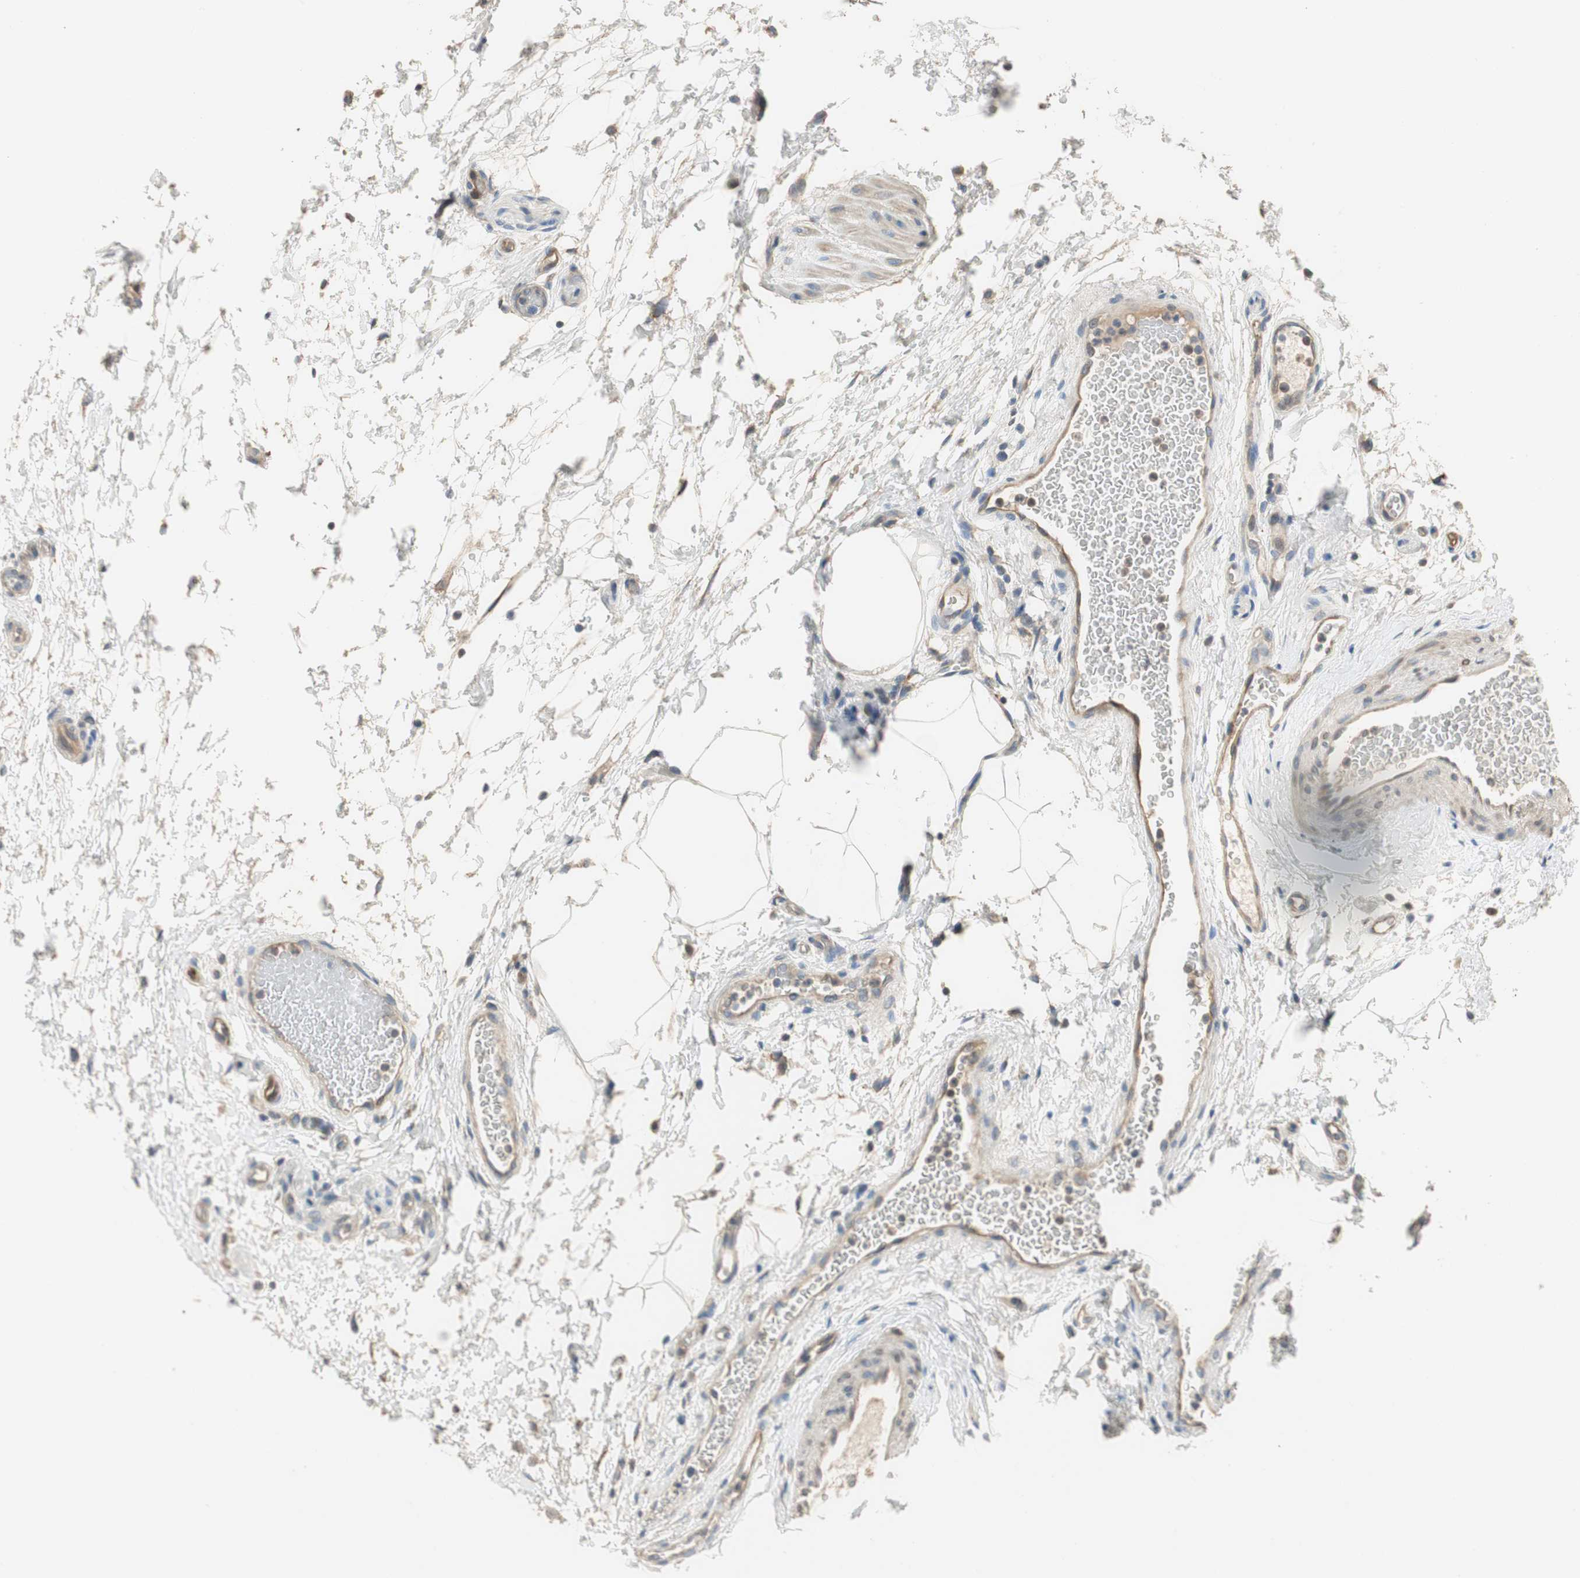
{"staining": {"intensity": "weak", "quantity": ">75%", "location": "cytoplasmic/membranous"}, "tissue": "urinary bladder", "cell_type": "Urothelial cells", "image_type": "normal", "snomed": [{"axis": "morphology", "description": "Normal tissue, NOS"}, {"axis": "morphology", "description": "Urothelial carcinoma, High grade"}, {"axis": "topography", "description": "Urinary bladder"}], "caption": "Immunohistochemical staining of benign human urinary bladder reveals weak cytoplasmic/membranous protein positivity in about >75% of urothelial cells. The staining was performed using DAB to visualize the protein expression in brown, while the nuclei were stained in blue with hematoxylin (Magnification: 20x).", "gene": "ALPL", "patient": {"sex": "male", "age": 46}}